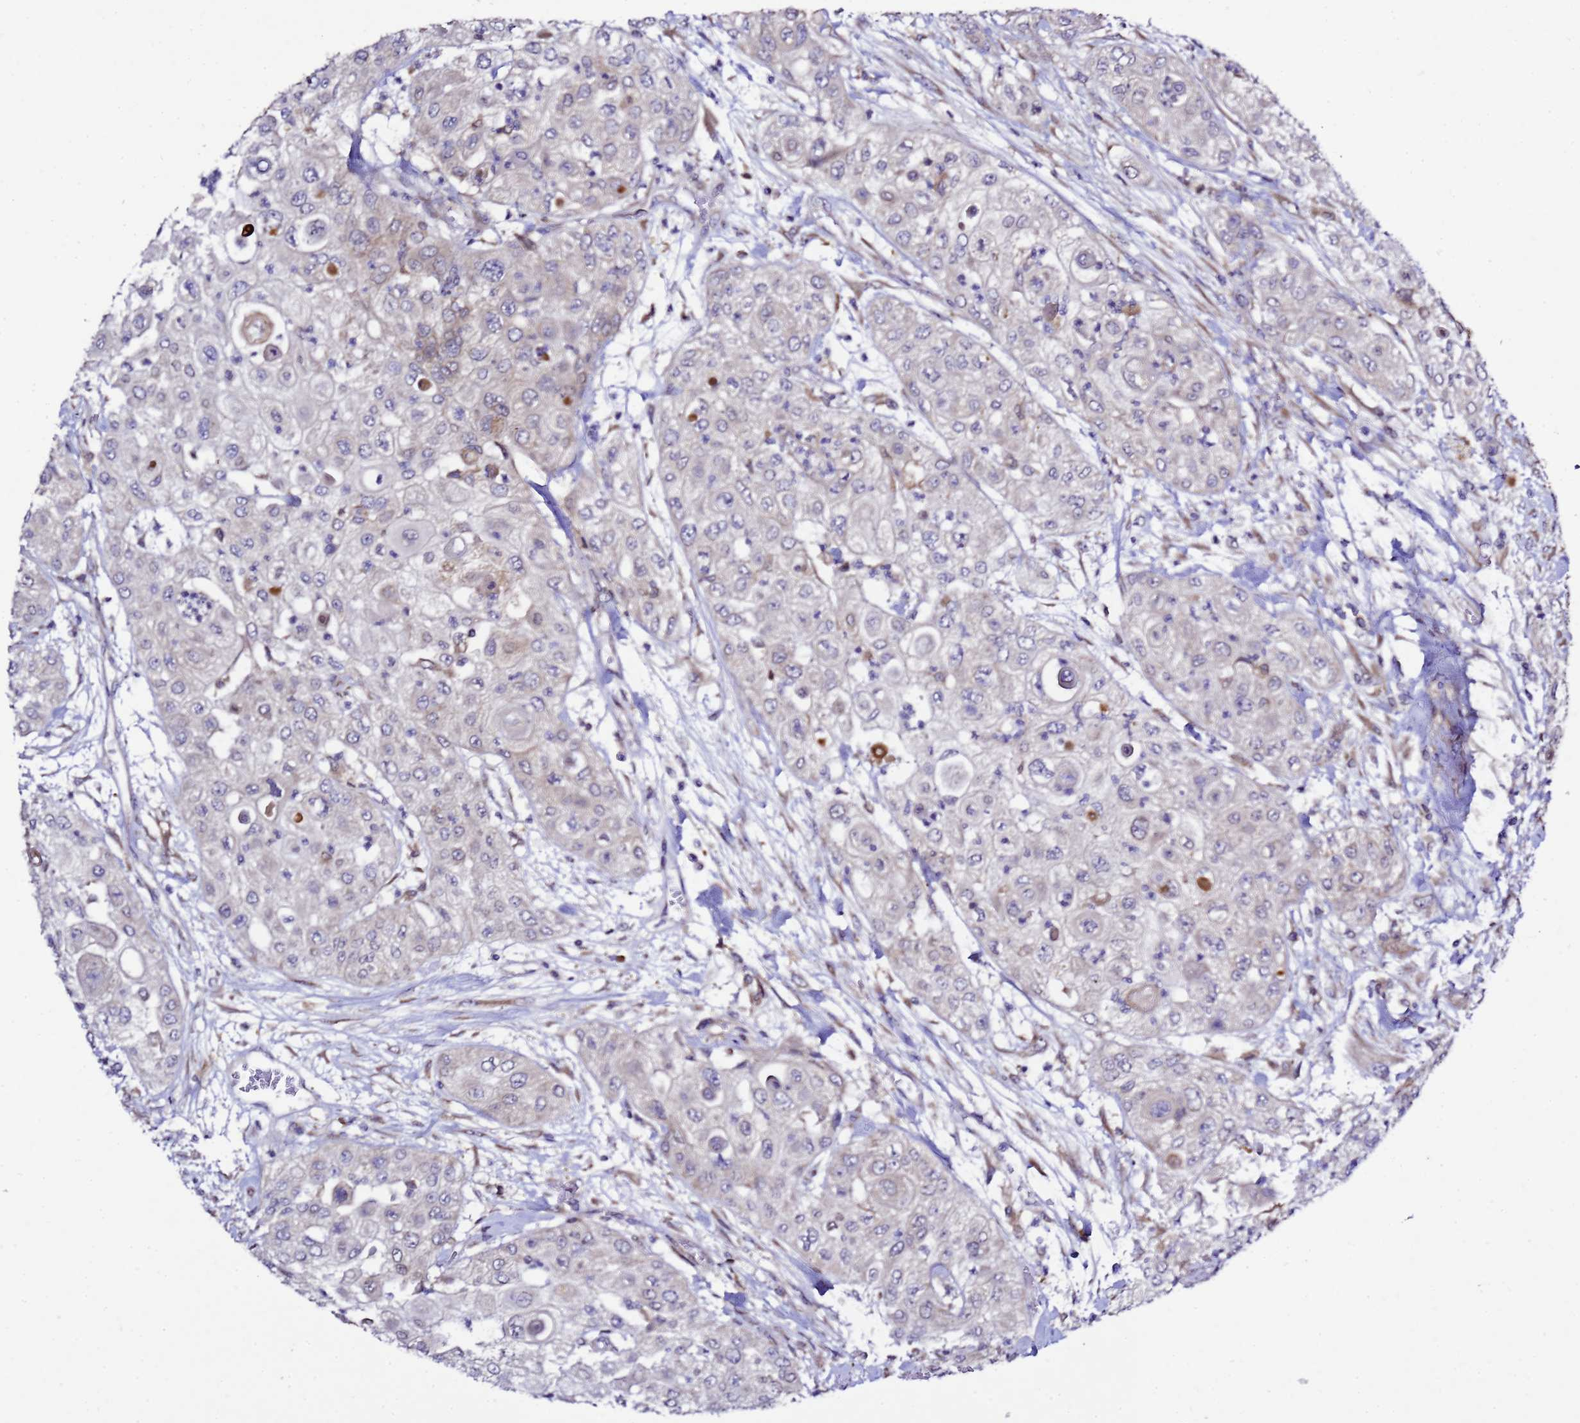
{"staining": {"intensity": "negative", "quantity": "none", "location": "none"}, "tissue": "urothelial cancer", "cell_type": "Tumor cells", "image_type": "cancer", "snomed": [{"axis": "morphology", "description": "Urothelial carcinoma, High grade"}, {"axis": "topography", "description": "Urinary bladder"}], "caption": "Tumor cells show no significant staining in urothelial carcinoma (high-grade).", "gene": "ALG3", "patient": {"sex": "female", "age": 79}}